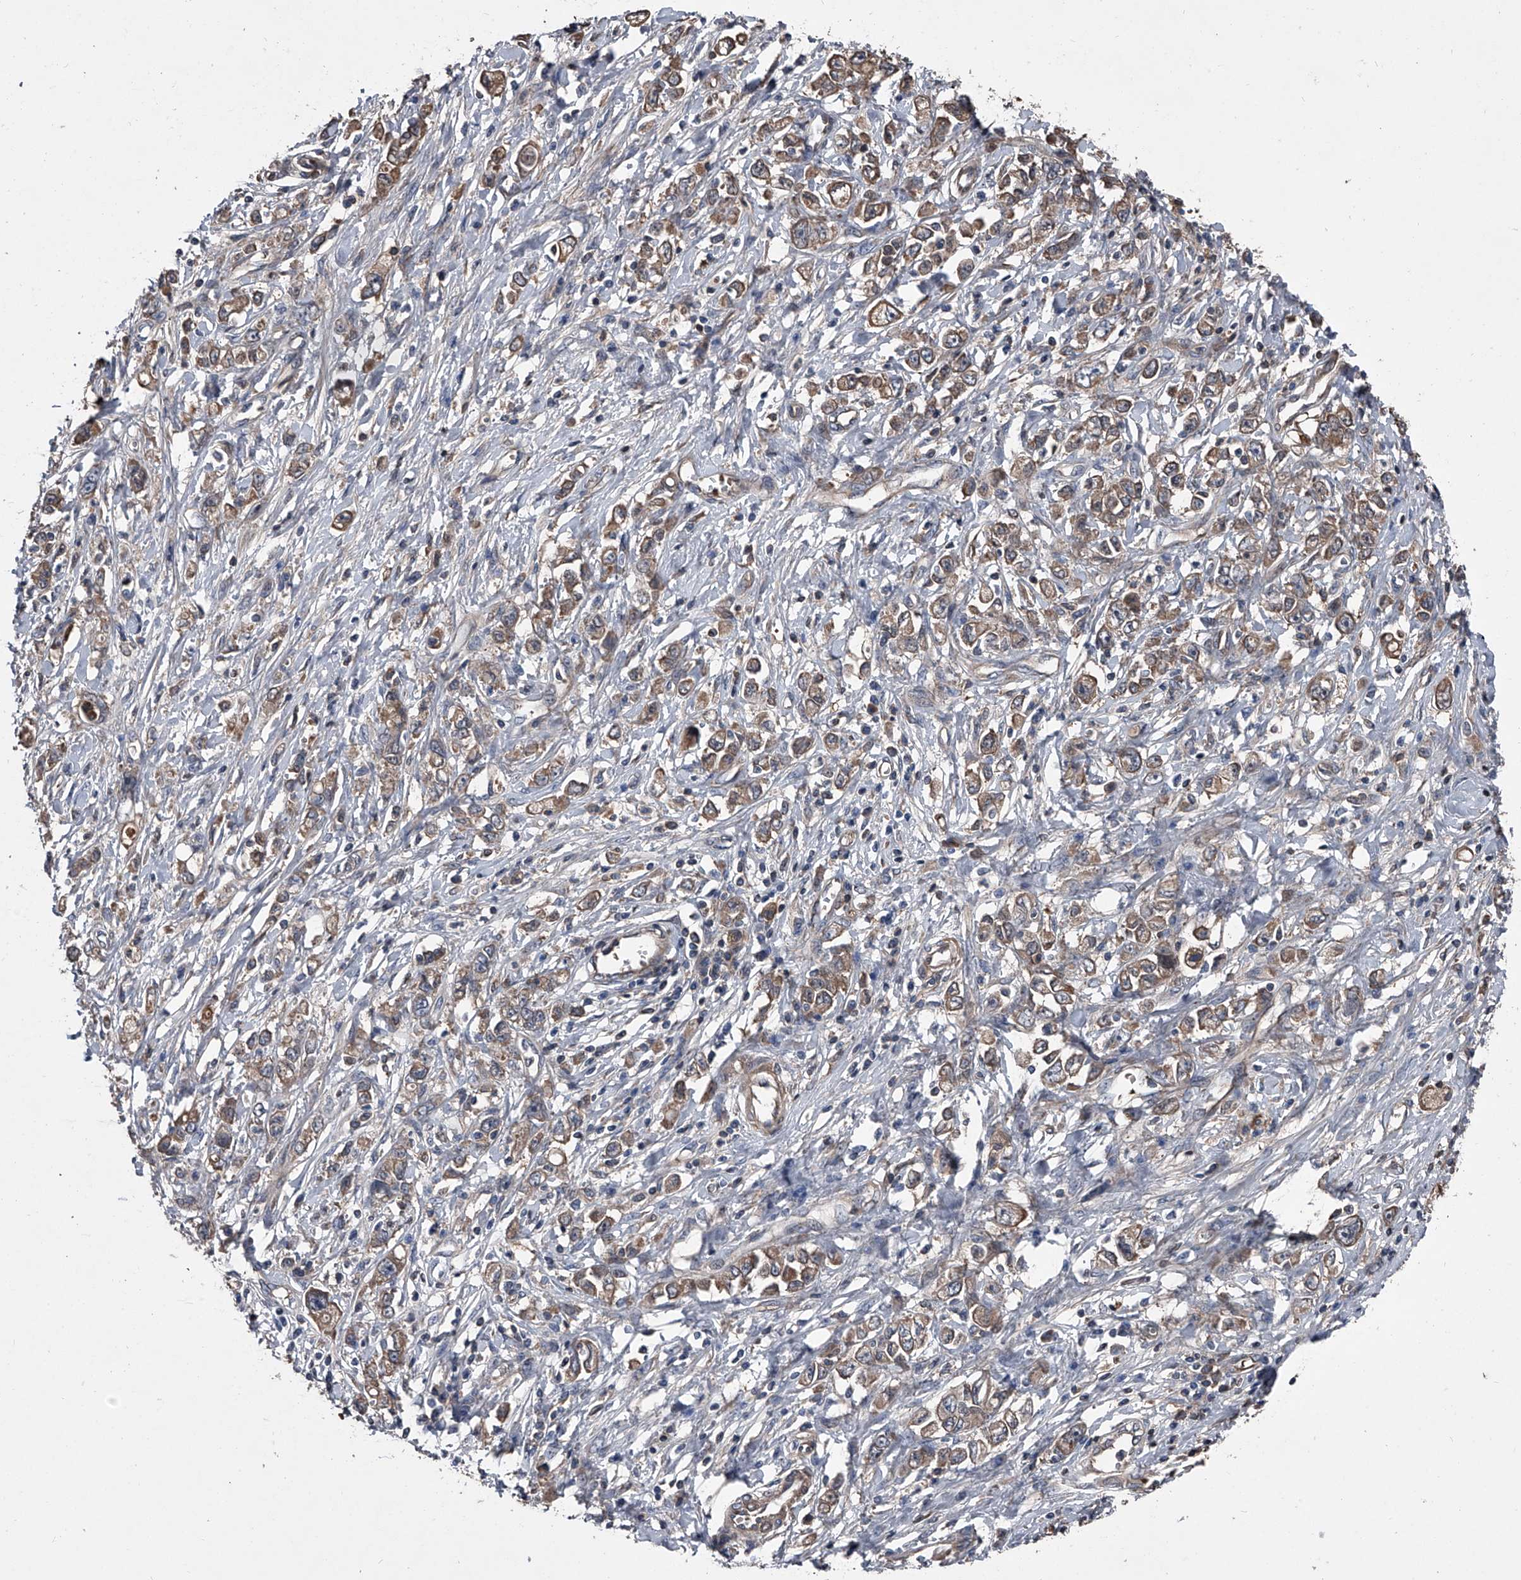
{"staining": {"intensity": "moderate", "quantity": ">75%", "location": "cytoplasmic/membranous"}, "tissue": "stomach cancer", "cell_type": "Tumor cells", "image_type": "cancer", "snomed": [{"axis": "morphology", "description": "Adenocarcinoma, NOS"}, {"axis": "topography", "description": "Stomach"}], "caption": "Protein expression analysis of human stomach cancer reveals moderate cytoplasmic/membranous expression in approximately >75% of tumor cells.", "gene": "KIF13A", "patient": {"sex": "female", "age": 76}}